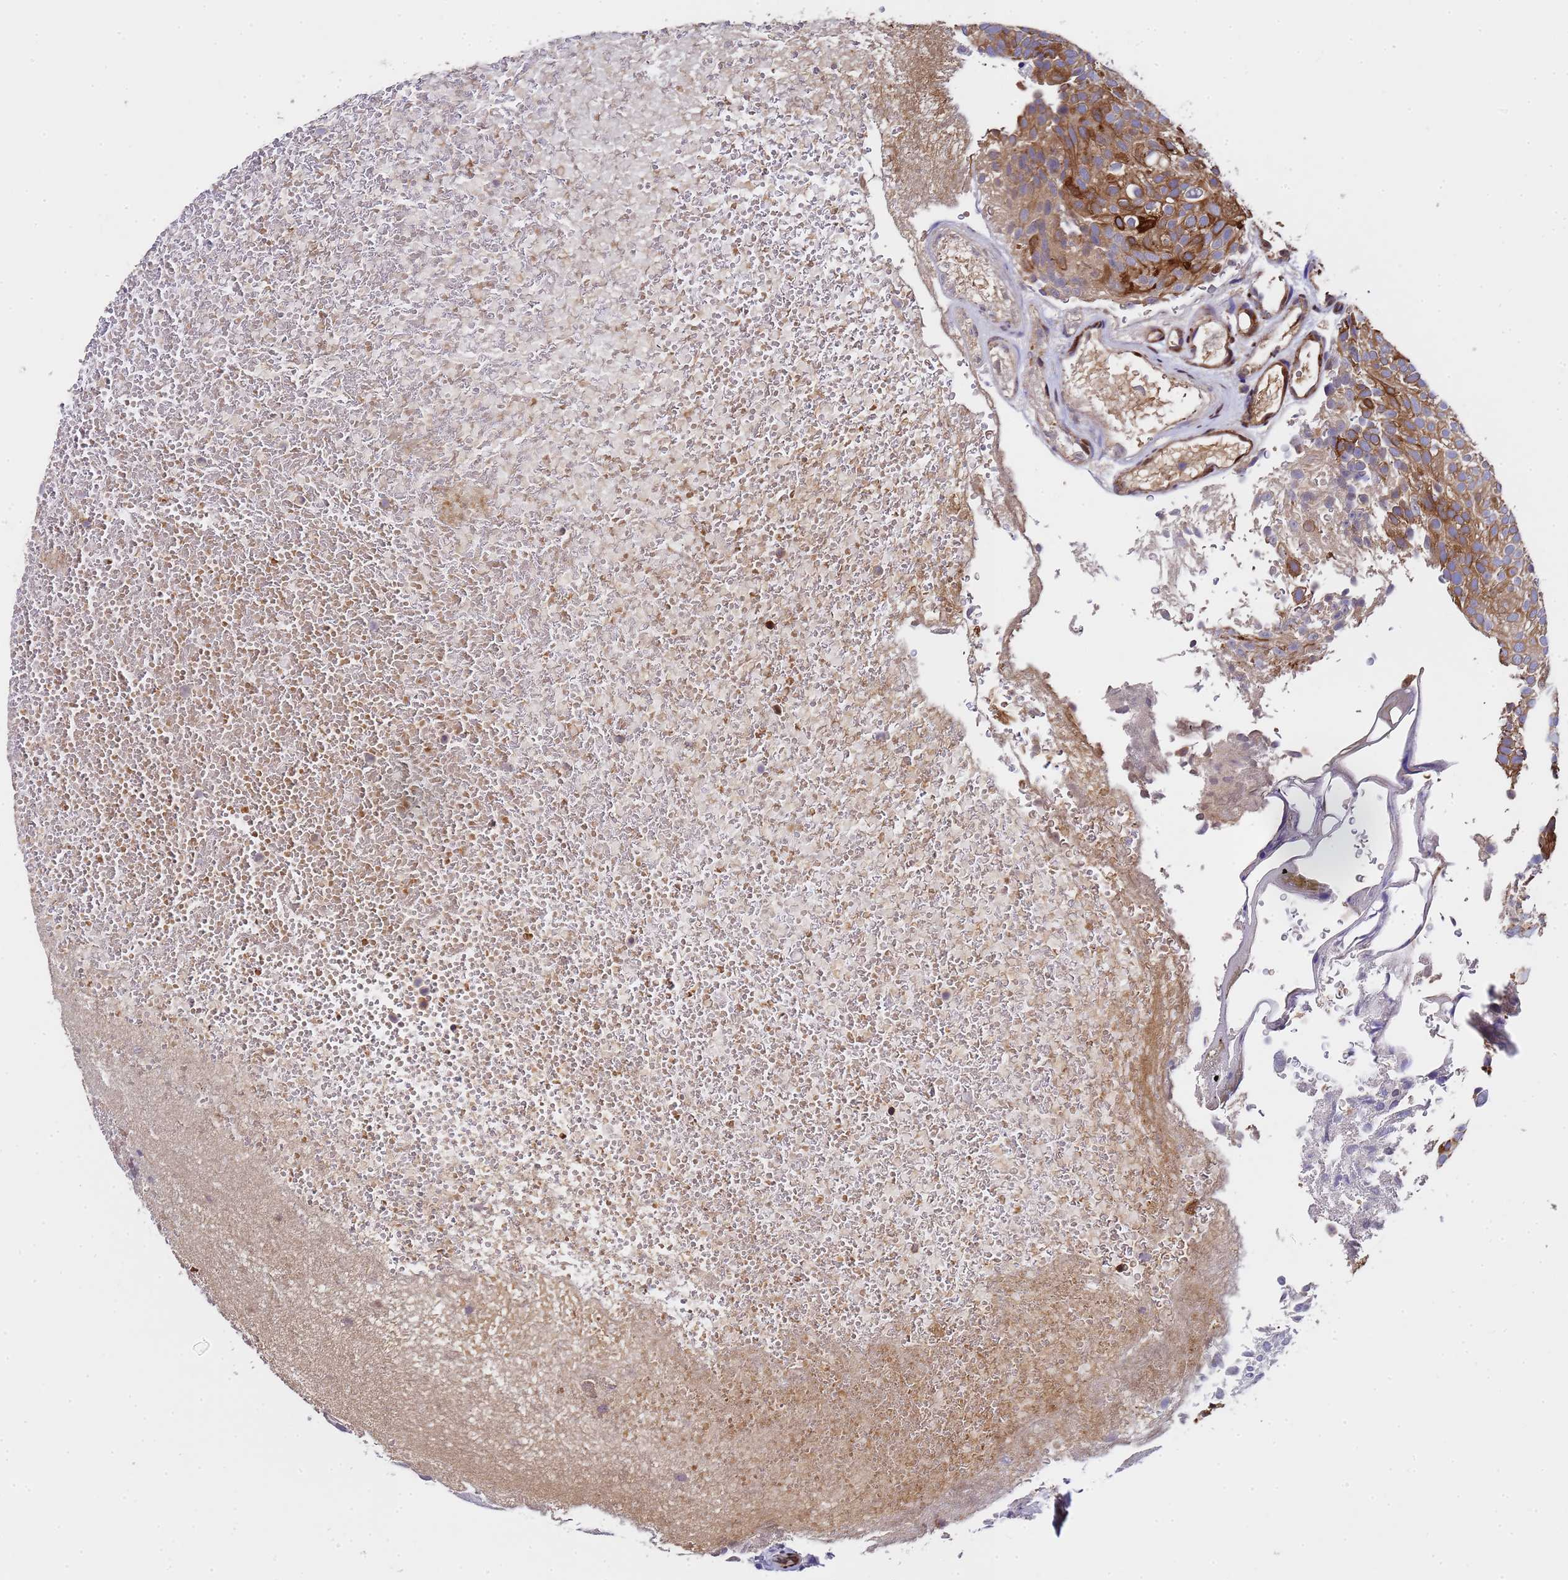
{"staining": {"intensity": "moderate", "quantity": ">75%", "location": "cytoplasmic/membranous"}, "tissue": "urothelial cancer", "cell_type": "Tumor cells", "image_type": "cancer", "snomed": [{"axis": "morphology", "description": "Urothelial carcinoma, Low grade"}, {"axis": "topography", "description": "Urinary bladder"}], "caption": "Immunohistochemical staining of urothelial carcinoma (low-grade) reveals moderate cytoplasmic/membranous protein positivity in about >75% of tumor cells.", "gene": "MOCS1", "patient": {"sex": "male", "age": 78}}